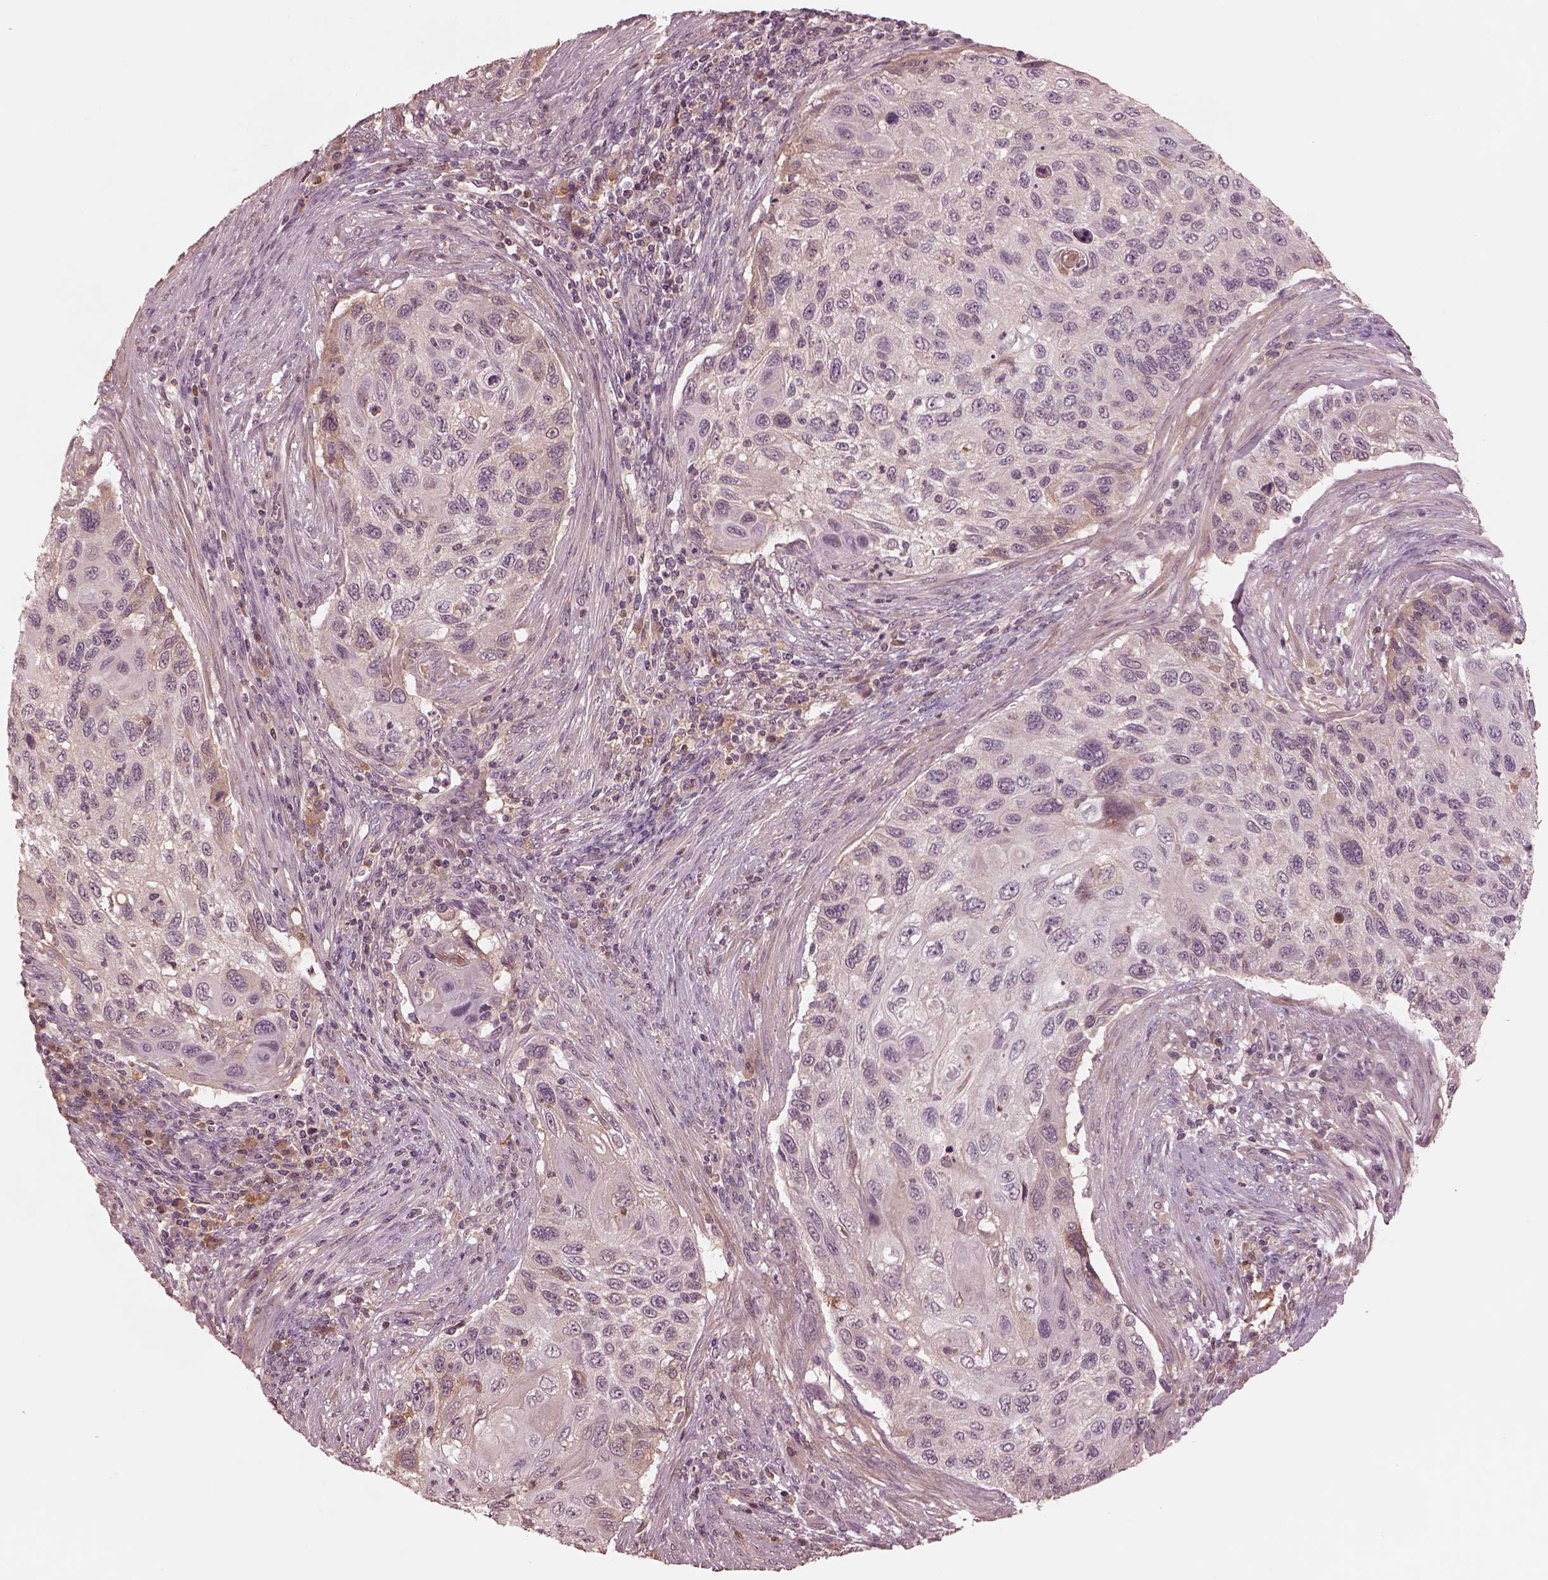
{"staining": {"intensity": "negative", "quantity": "none", "location": "none"}, "tissue": "cervical cancer", "cell_type": "Tumor cells", "image_type": "cancer", "snomed": [{"axis": "morphology", "description": "Squamous cell carcinoma, NOS"}, {"axis": "topography", "description": "Cervix"}], "caption": "IHC image of human cervical cancer (squamous cell carcinoma) stained for a protein (brown), which reveals no expression in tumor cells. (DAB (3,3'-diaminobenzidine) immunohistochemistry, high magnification).", "gene": "TF", "patient": {"sex": "female", "age": 70}}